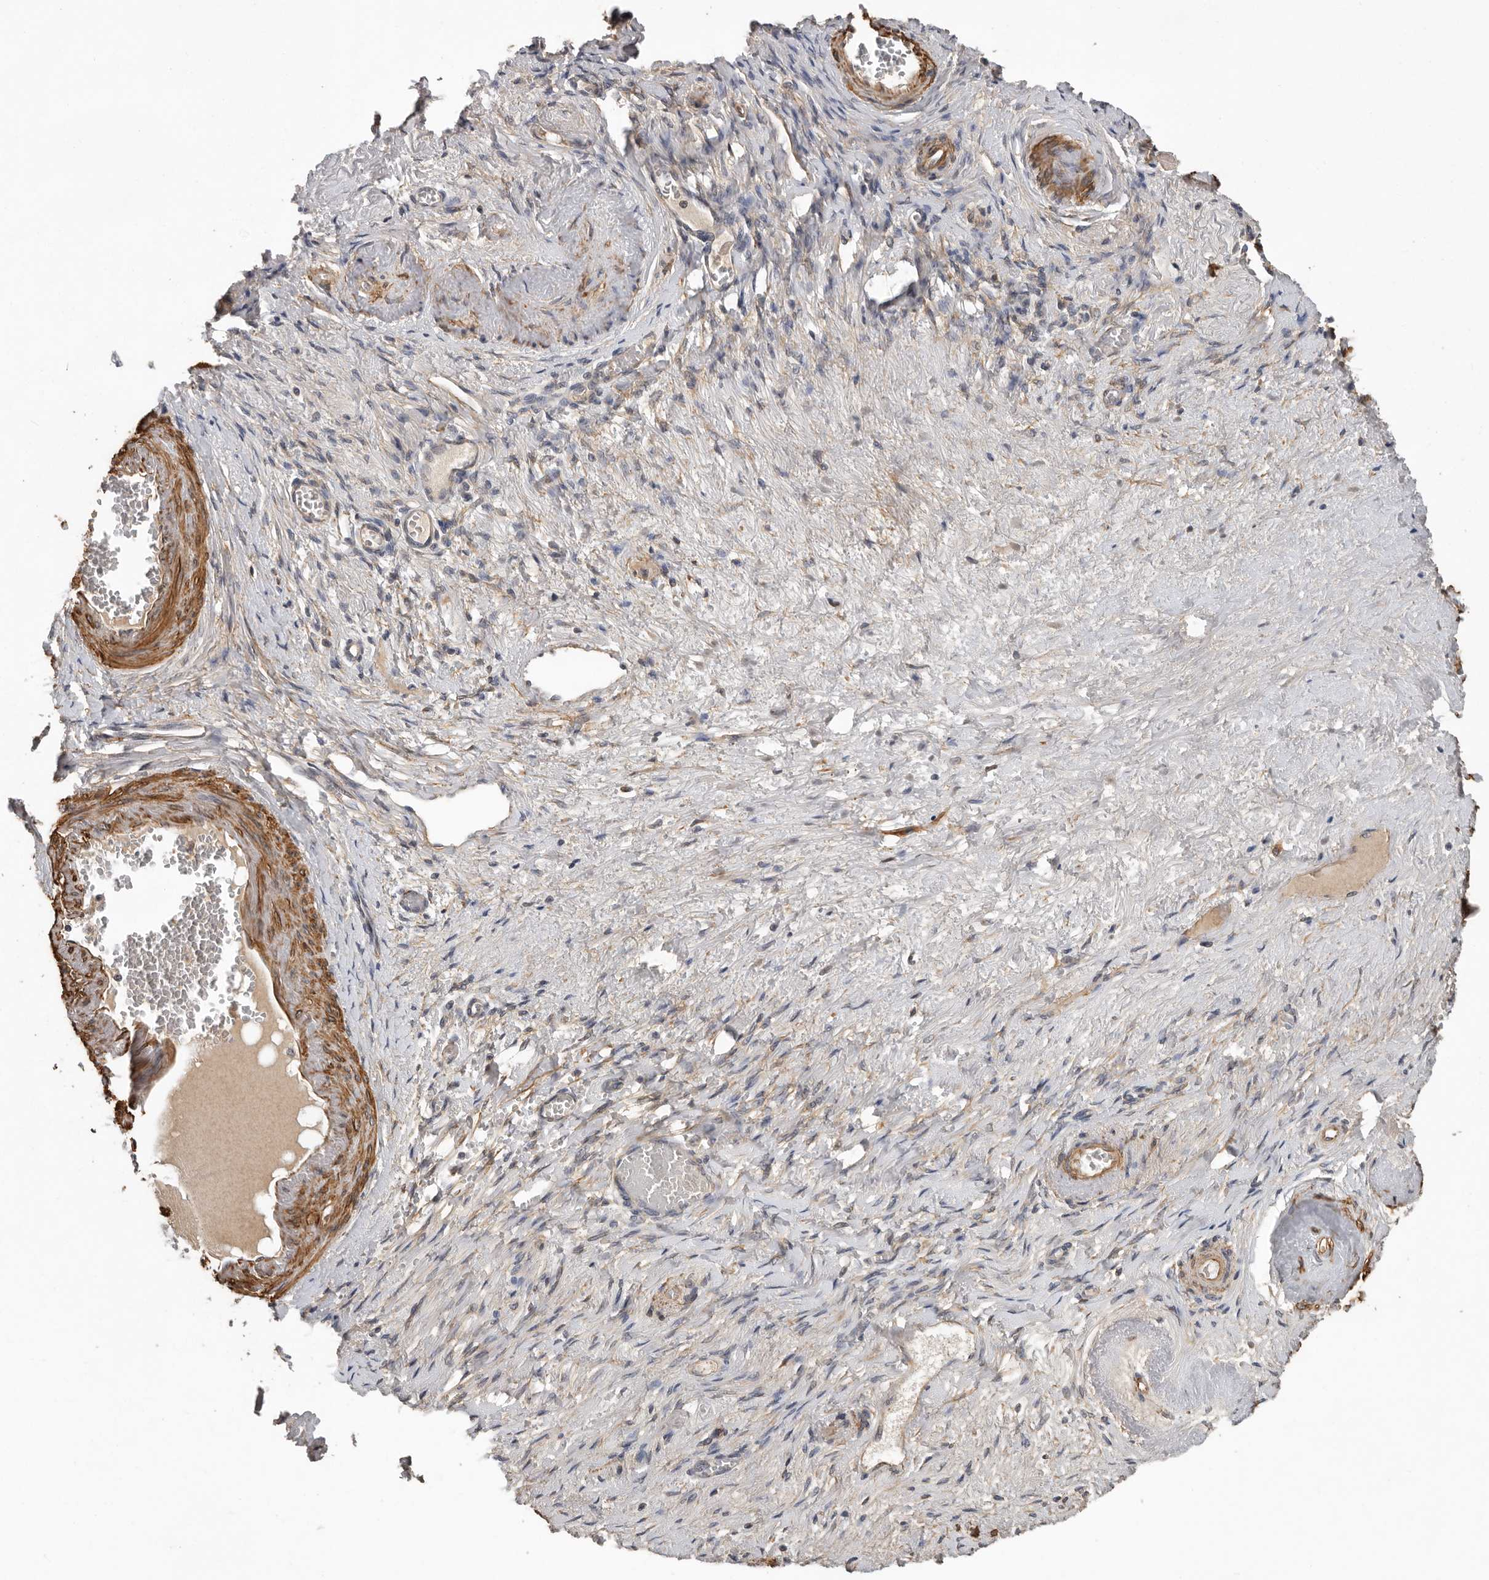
{"staining": {"intensity": "weak", "quantity": ">75%", "location": "cytoplasmic/membranous"}, "tissue": "adipose tissue", "cell_type": "Adipocytes", "image_type": "normal", "snomed": [{"axis": "morphology", "description": "Normal tissue, NOS"}, {"axis": "topography", "description": "Vascular tissue"}, {"axis": "topography", "description": "Fallopian tube"}, {"axis": "topography", "description": "Ovary"}], "caption": "Immunohistochemical staining of unremarkable human adipose tissue displays weak cytoplasmic/membranous protein staining in about >75% of adipocytes.", "gene": "RNF157", "patient": {"sex": "female", "age": 67}}